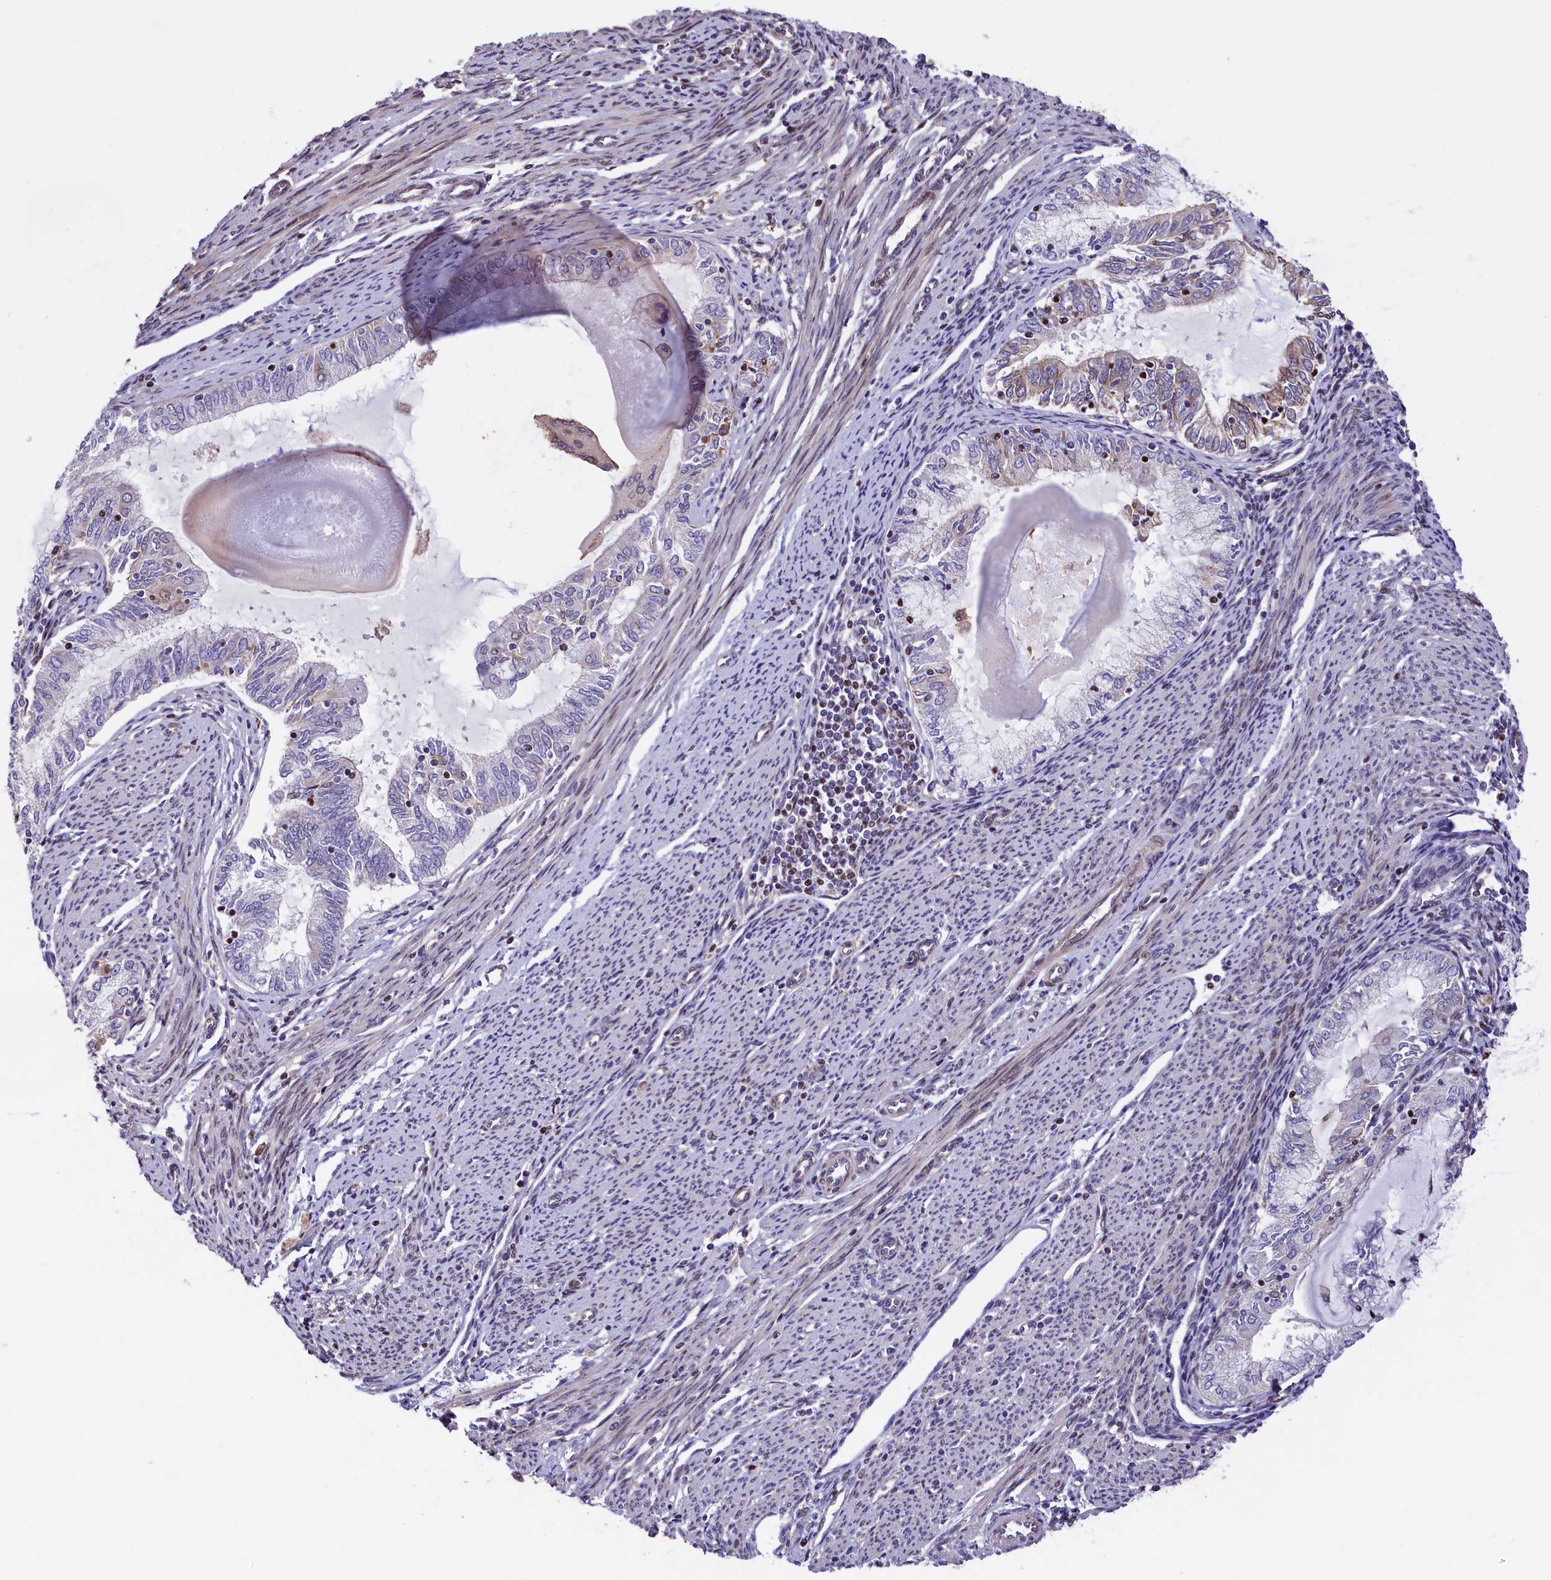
{"staining": {"intensity": "negative", "quantity": "none", "location": "none"}, "tissue": "endometrial cancer", "cell_type": "Tumor cells", "image_type": "cancer", "snomed": [{"axis": "morphology", "description": "Adenocarcinoma, NOS"}, {"axis": "topography", "description": "Endometrium"}], "caption": "Immunohistochemical staining of endometrial cancer exhibits no significant expression in tumor cells.", "gene": "TGDS", "patient": {"sex": "female", "age": 79}}